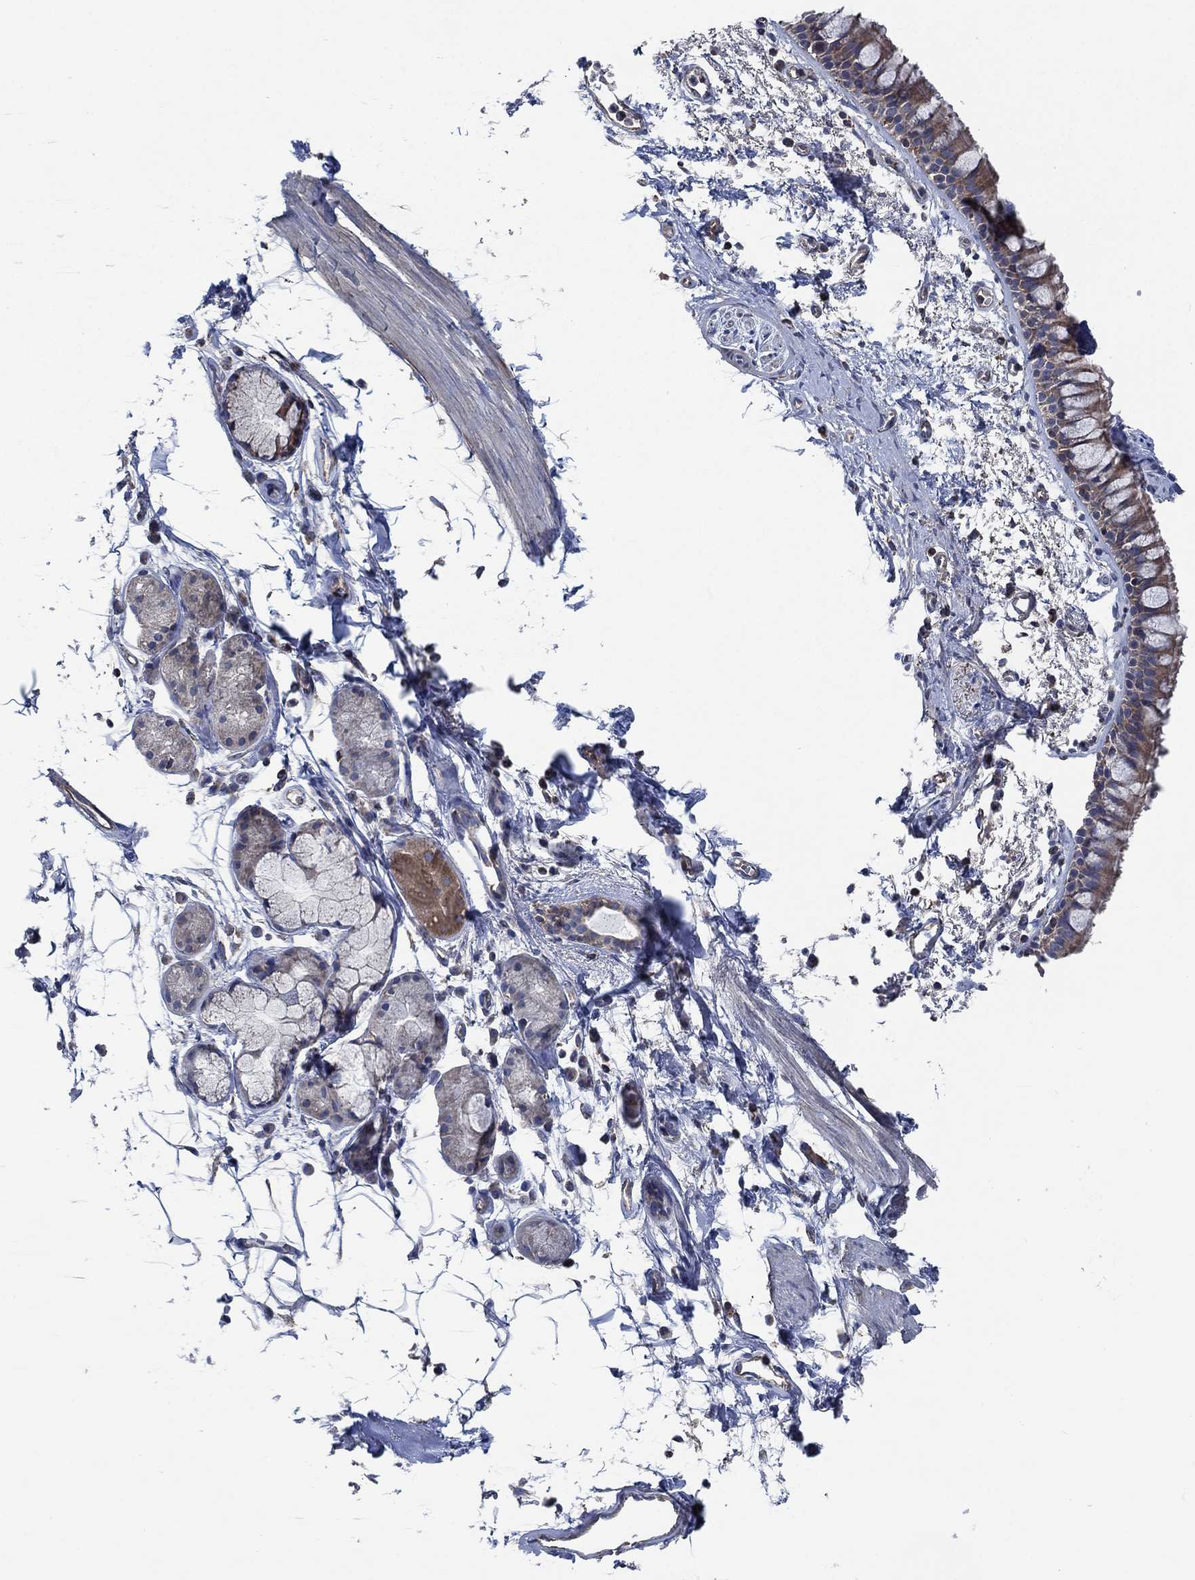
{"staining": {"intensity": "weak", "quantity": ">75%", "location": "cytoplasmic/membranous"}, "tissue": "bronchus", "cell_type": "Respiratory epithelial cells", "image_type": "normal", "snomed": [{"axis": "morphology", "description": "Normal tissue, NOS"}, {"axis": "topography", "description": "Cartilage tissue"}, {"axis": "topography", "description": "Bronchus"}], "caption": "Respiratory epithelial cells reveal low levels of weak cytoplasmic/membranous staining in approximately >75% of cells in unremarkable human bronchus. The staining was performed using DAB (3,3'-diaminobenzidine), with brown indicating positive protein expression. Nuclei are stained blue with hematoxylin.", "gene": "STXBP6", "patient": {"sex": "male", "age": 66}}